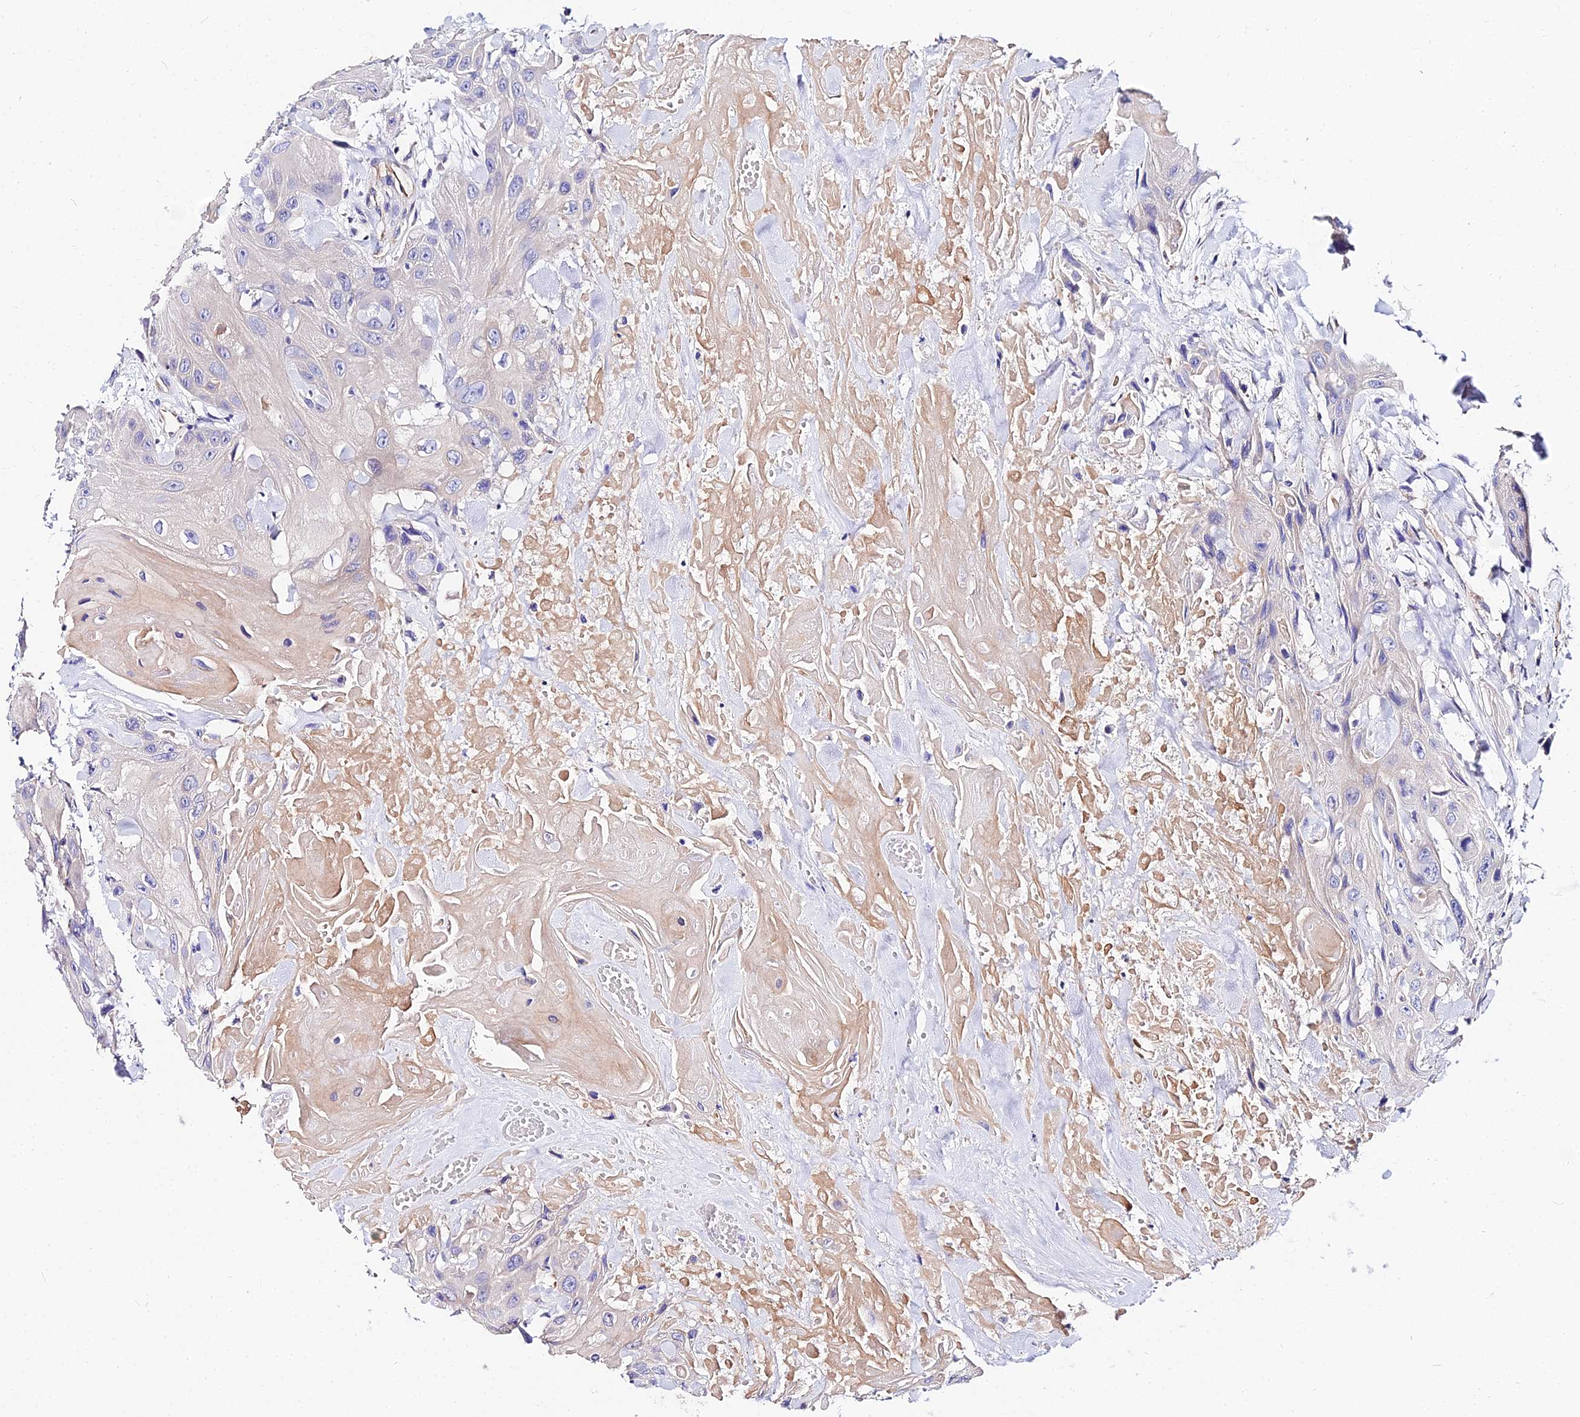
{"staining": {"intensity": "negative", "quantity": "none", "location": "none"}, "tissue": "head and neck cancer", "cell_type": "Tumor cells", "image_type": "cancer", "snomed": [{"axis": "morphology", "description": "Squamous cell carcinoma, NOS"}, {"axis": "topography", "description": "Head-Neck"}], "caption": "Tumor cells show no significant positivity in squamous cell carcinoma (head and neck). (DAB (3,3'-diaminobenzidine) immunohistochemistry (IHC), high magnification).", "gene": "DAW1", "patient": {"sex": "male", "age": 81}}